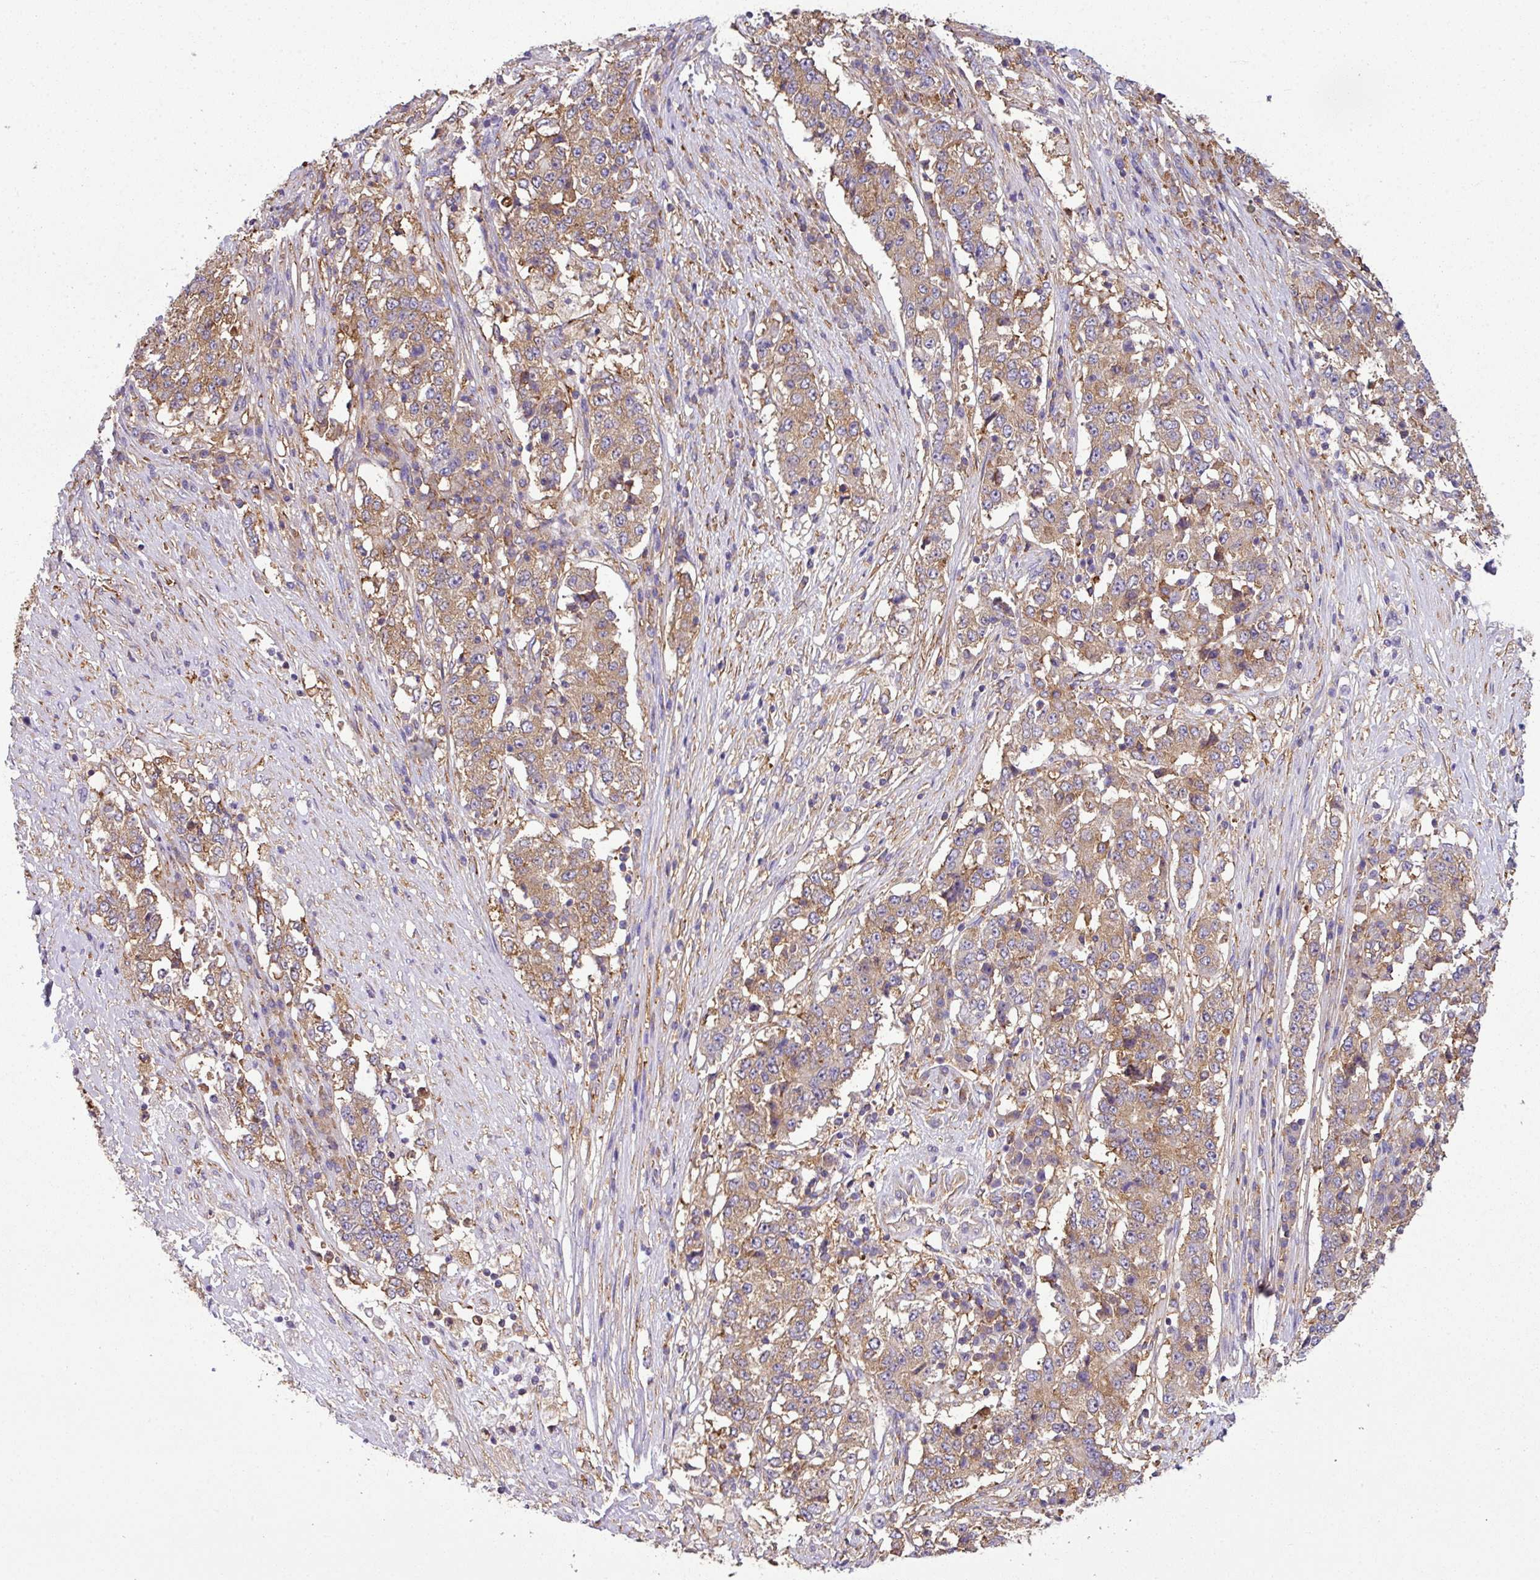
{"staining": {"intensity": "moderate", "quantity": ">75%", "location": "cytoplasmic/membranous"}, "tissue": "stomach cancer", "cell_type": "Tumor cells", "image_type": "cancer", "snomed": [{"axis": "morphology", "description": "Adenocarcinoma, NOS"}, {"axis": "topography", "description": "Stomach"}], "caption": "Brown immunohistochemical staining in human stomach cancer shows moderate cytoplasmic/membranous expression in about >75% of tumor cells.", "gene": "XNDC1N", "patient": {"sex": "male", "age": 59}}